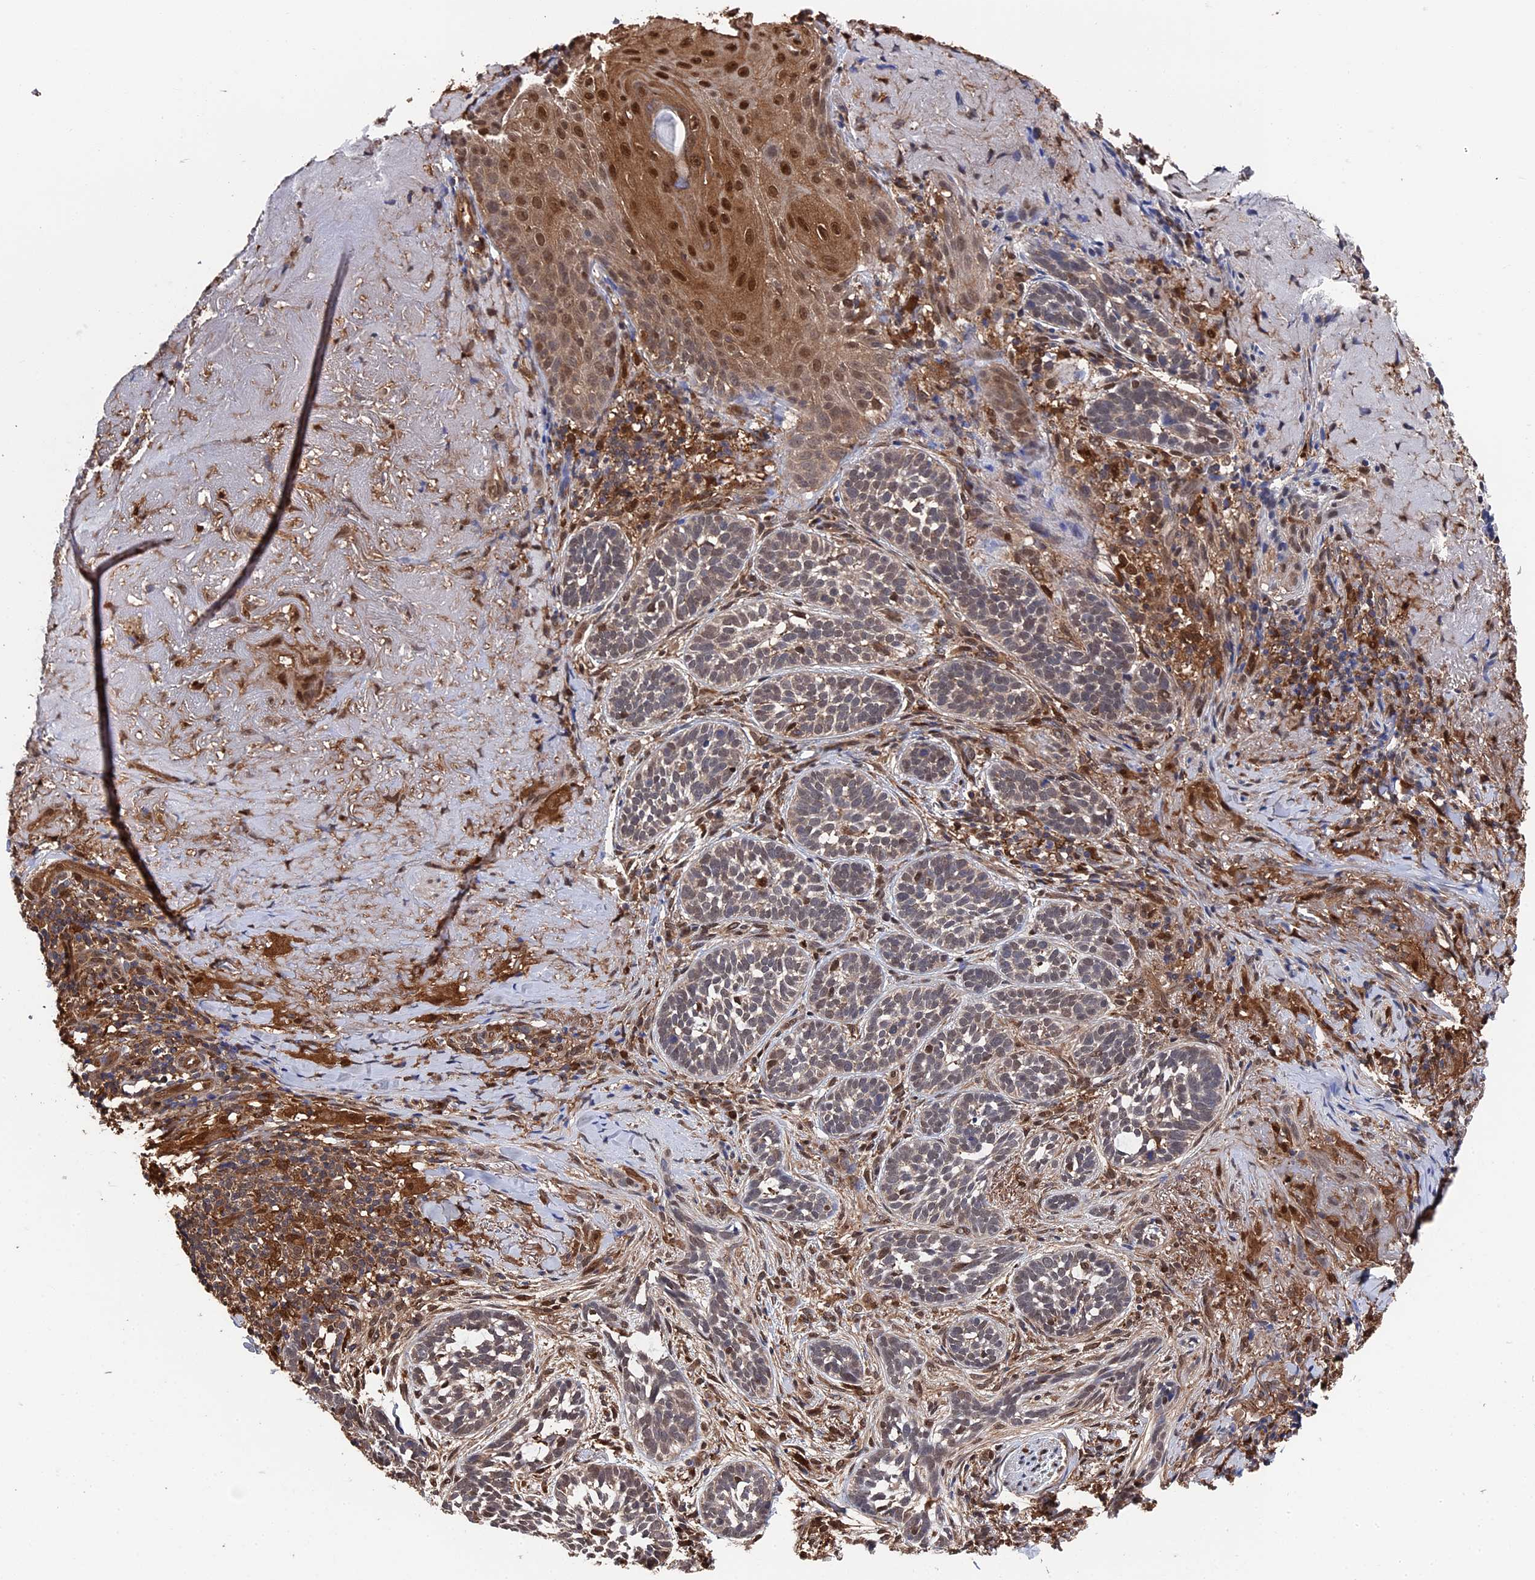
{"staining": {"intensity": "weak", "quantity": "25%-75%", "location": "cytoplasmic/membranous"}, "tissue": "skin cancer", "cell_type": "Tumor cells", "image_type": "cancer", "snomed": [{"axis": "morphology", "description": "Basal cell carcinoma"}, {"axis": "topography", "description": "Skin"}], "caption": "Immunohistochemical staining of human basal cell carcinoma (skin) shows low levels of weak cytoplasmic/membranous protein expression in about 25%-75% of tumor cells.", "gene": "RNH1", "patient": {"sex": "male", "age": 71}}